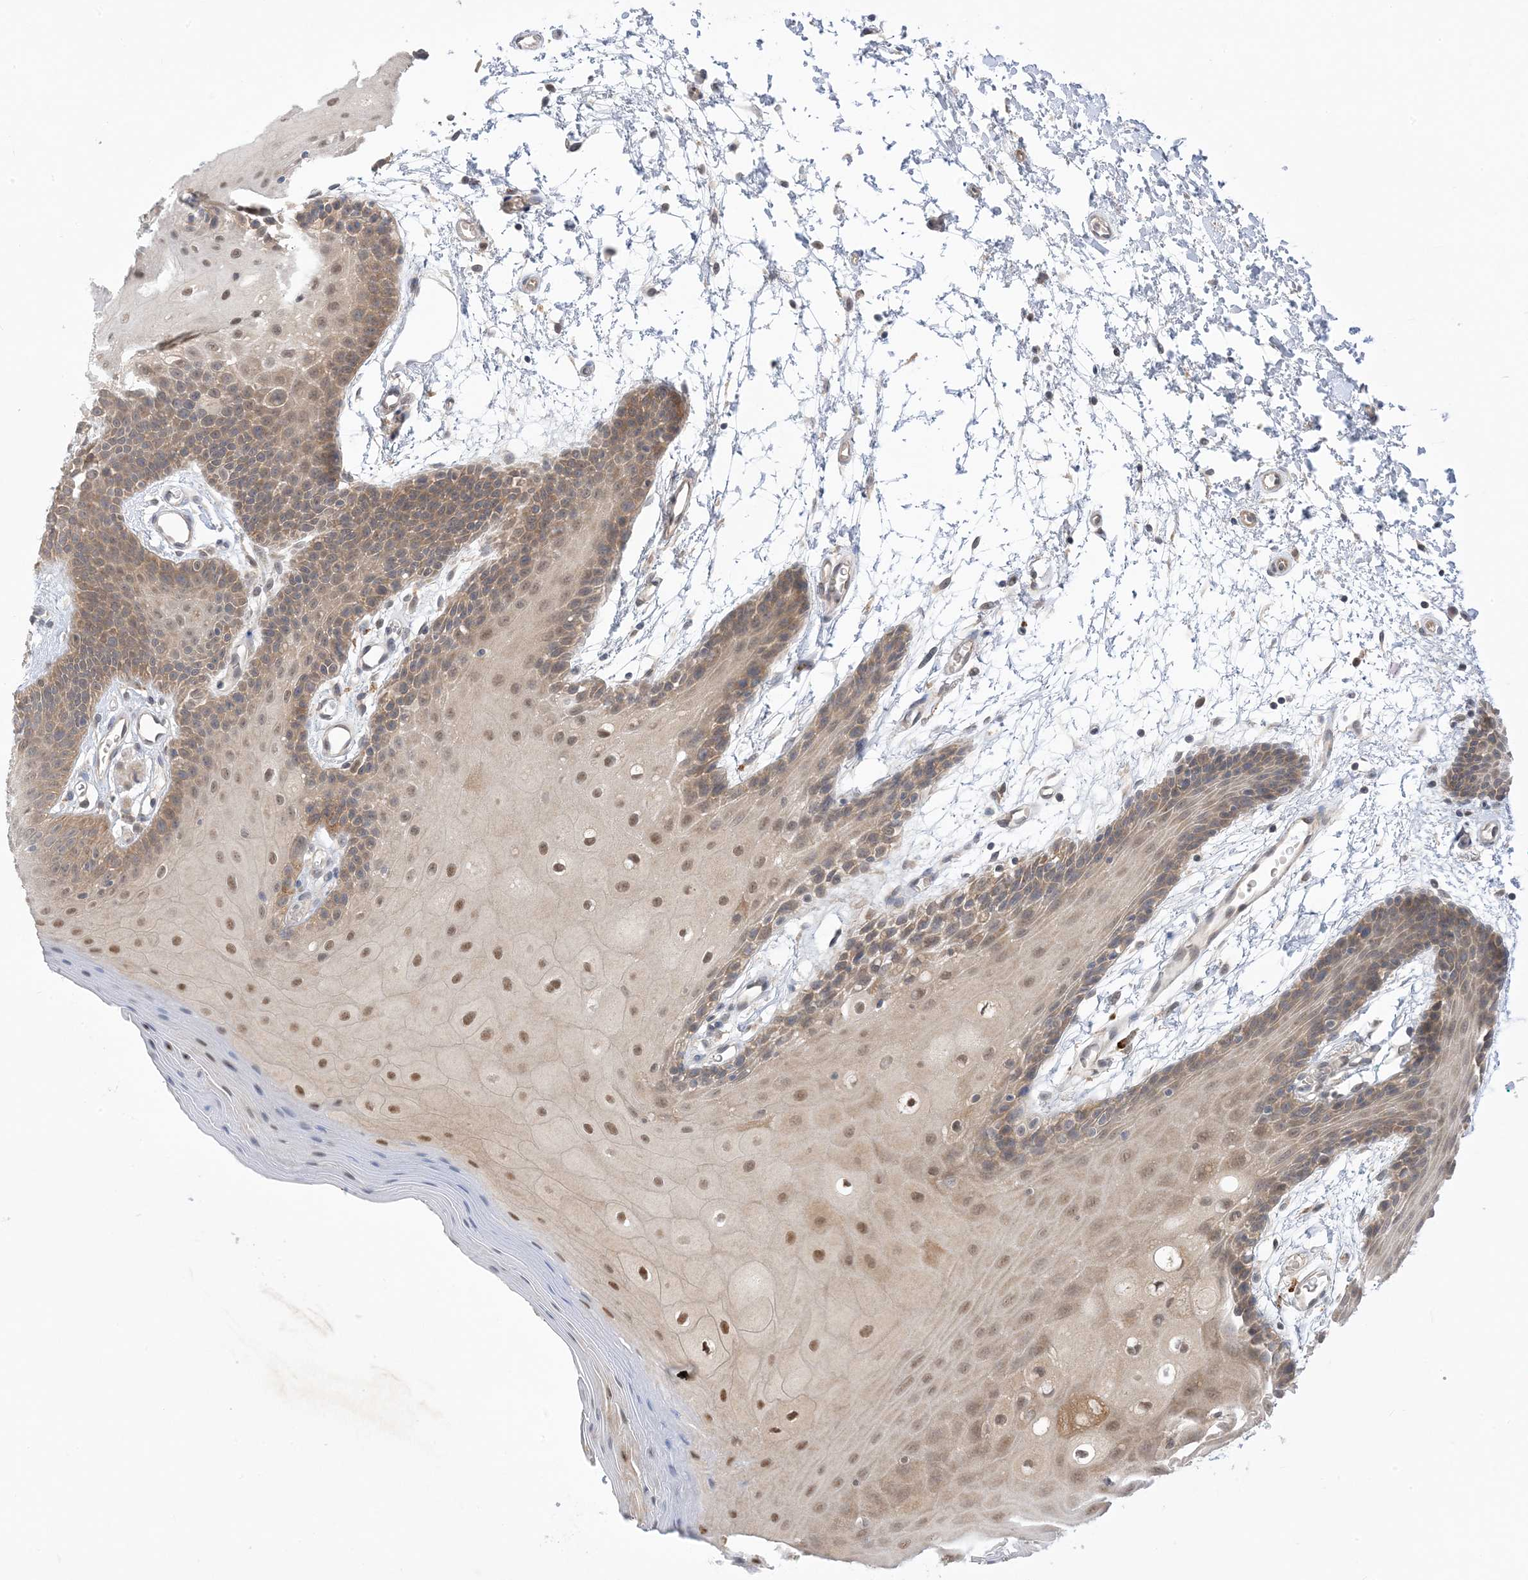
{"staining": {"intensity": "moderate", "quantity": ">75%", "location": "cytoplasmic/membranous,nuclear"}, "tissue": "oral mucosa", "cell_type": "Squamous epithelial cells", "image_type": "normal", "snomed": [{"axis": "morphology", "description": "Normal tissue, NOS"}, {"axis": "topography", "description": "Skeletal muscle"}, {"axis": "topography", "description": "Oral tissue"}, {"axis": "topography", "description": "Salivary gland"}, {"axis": "topography", "description": "Peripheral nerve tissue"}], "caption": "Immunohistochemistry (DAB (3,3'-diaminobenzidine)) staining of benign oral mucosa exhibits moderate cytoplasmic/membranous,nuclear protein expression in approximately >75% of squamous epithelial cells. Using DAB (3,3'-diaminobenzidine) (brown) and hematoxylin (blue) stains, captured at high magnification using brightfield microscopy.", "gene": "WDR26", "patient": {"sex": "male", "age": 54}}